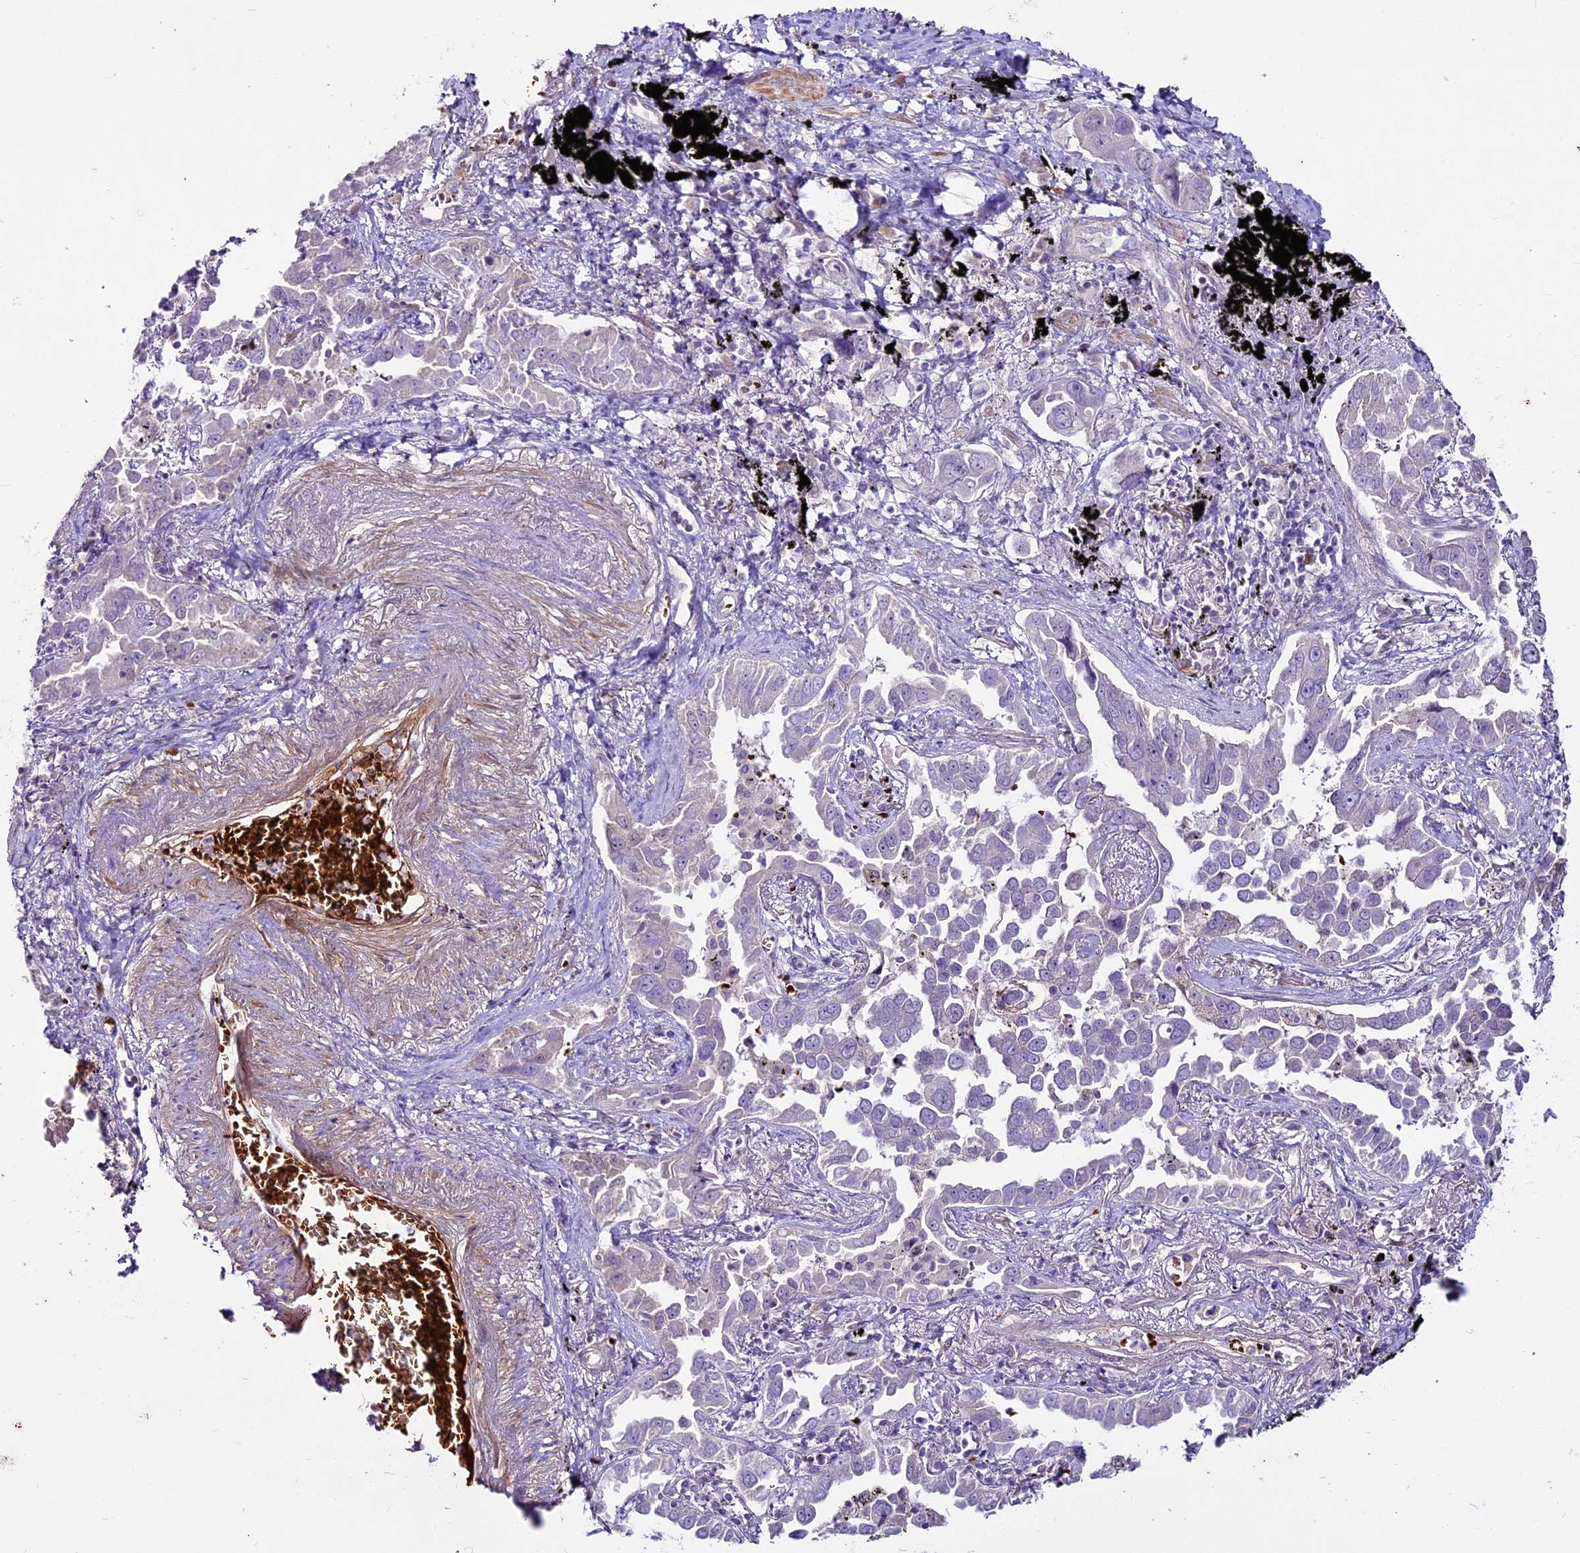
{"staining": {"intensity": "negative", "quantity": "none", "location": "none"}, "tissue": "lung cancer", "cell_type": "Tumor cells", "image_type": "cancer", "snomed": [{"axis": "morphology", "description": "Adenocarcinoma, NOS"}, {"axis": "topography", "description": "Lung"}], "caption": "This is an immunohistochemistry image of human adenocarcinoma (lung). There is no positivity in tumor cells.", "gene": "SUSD3", "patient": {"sex": "male", "age": 67}}